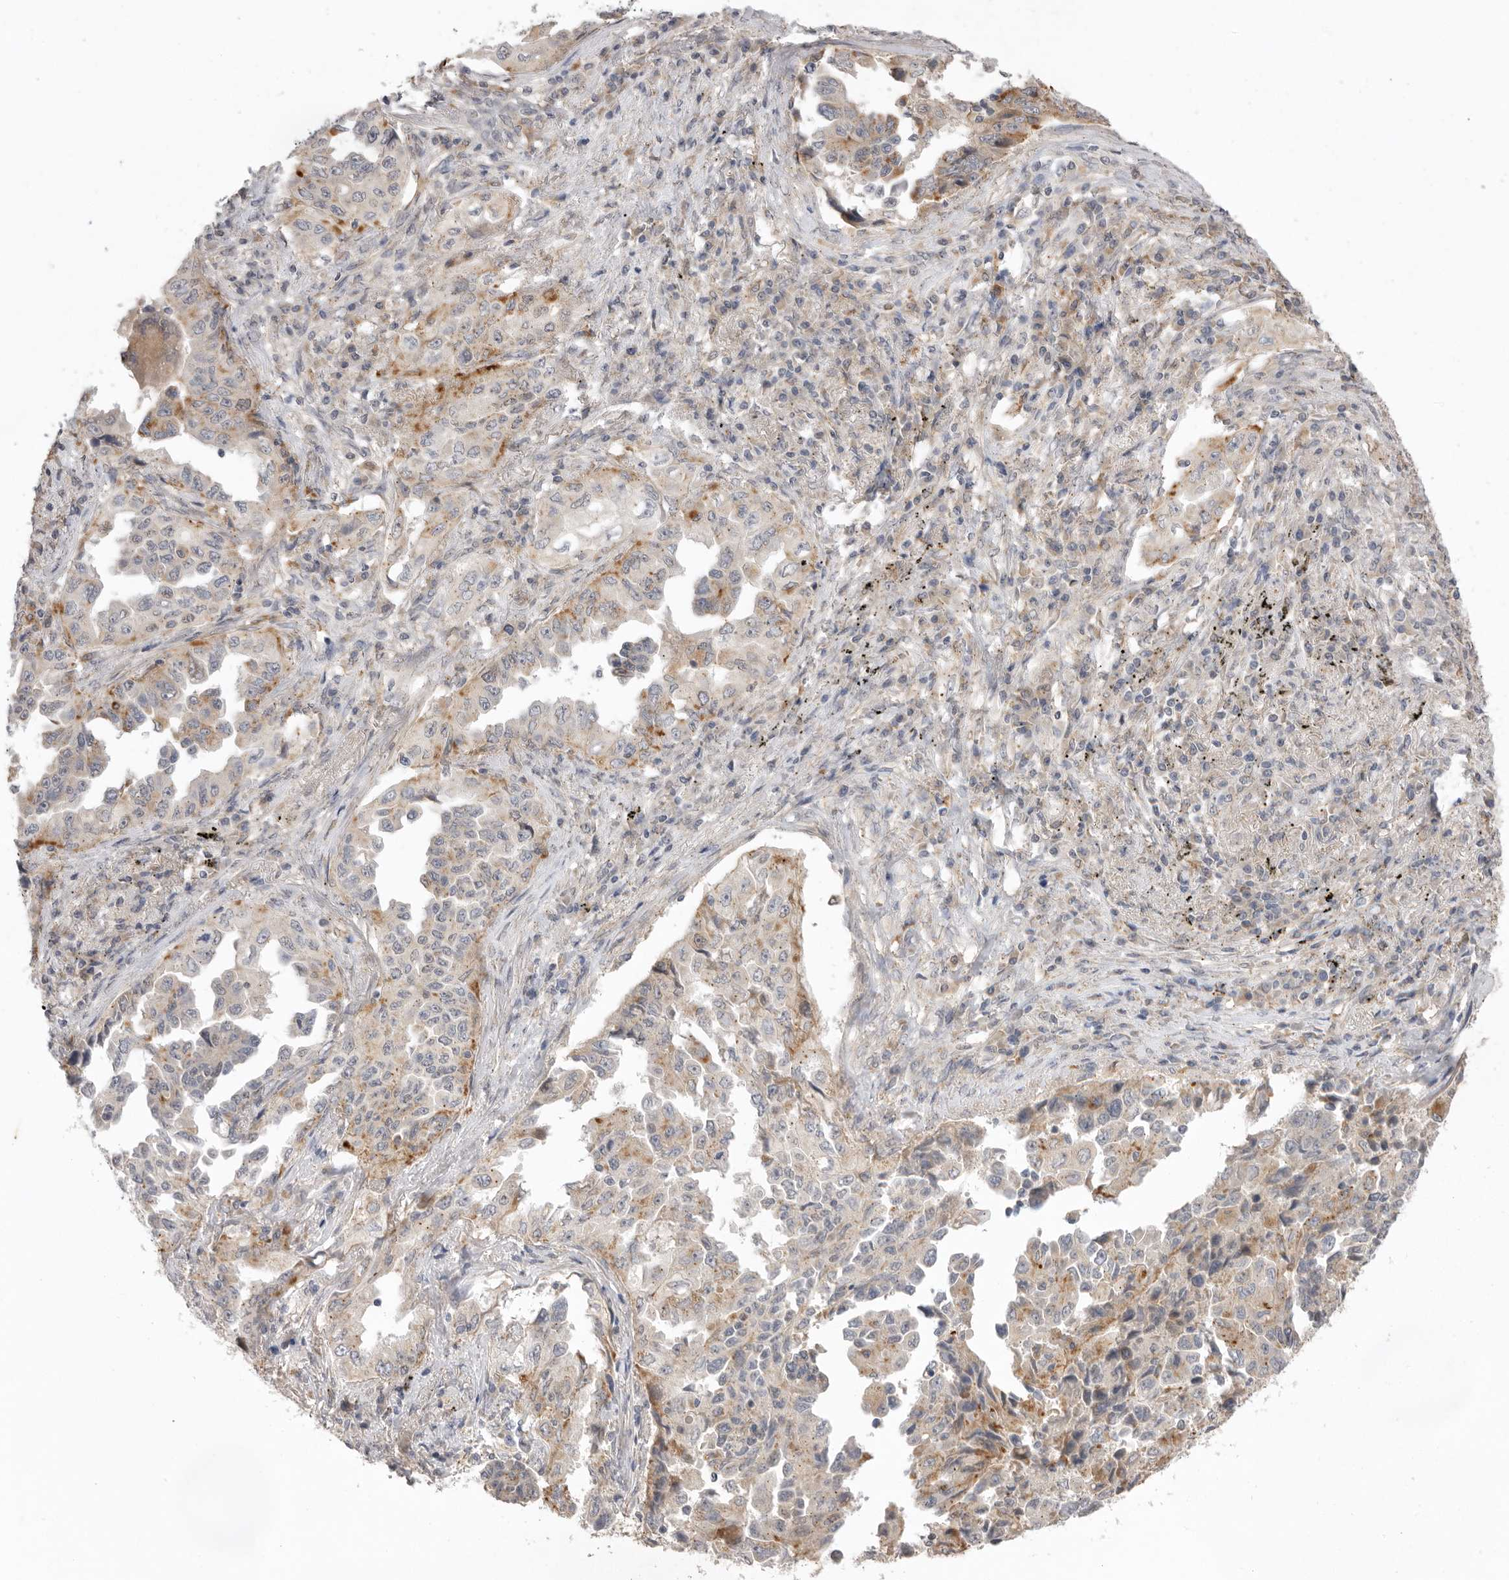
{"staining": {"intensity": "moderate", "quantity": "<25%", "location": "cytoplasmic/membranous"}, "tissue": "lung cancer", "cell_type": "Tumor cells", "image_type": "cancer", "snomed": [{"axis": "morphology", "description": "Adenocarcinoma, NOS"}, {"axis": "topography", "description": "Lung"}], "caption": "DAB immunohistochemical staining of human lung adenocarcinoma reveals moderate cytoplasmic/membranous protein expression in about <25% of tumor cells.", "gene": "TLR3", "patient": {"sex": "female", "age": 51}}